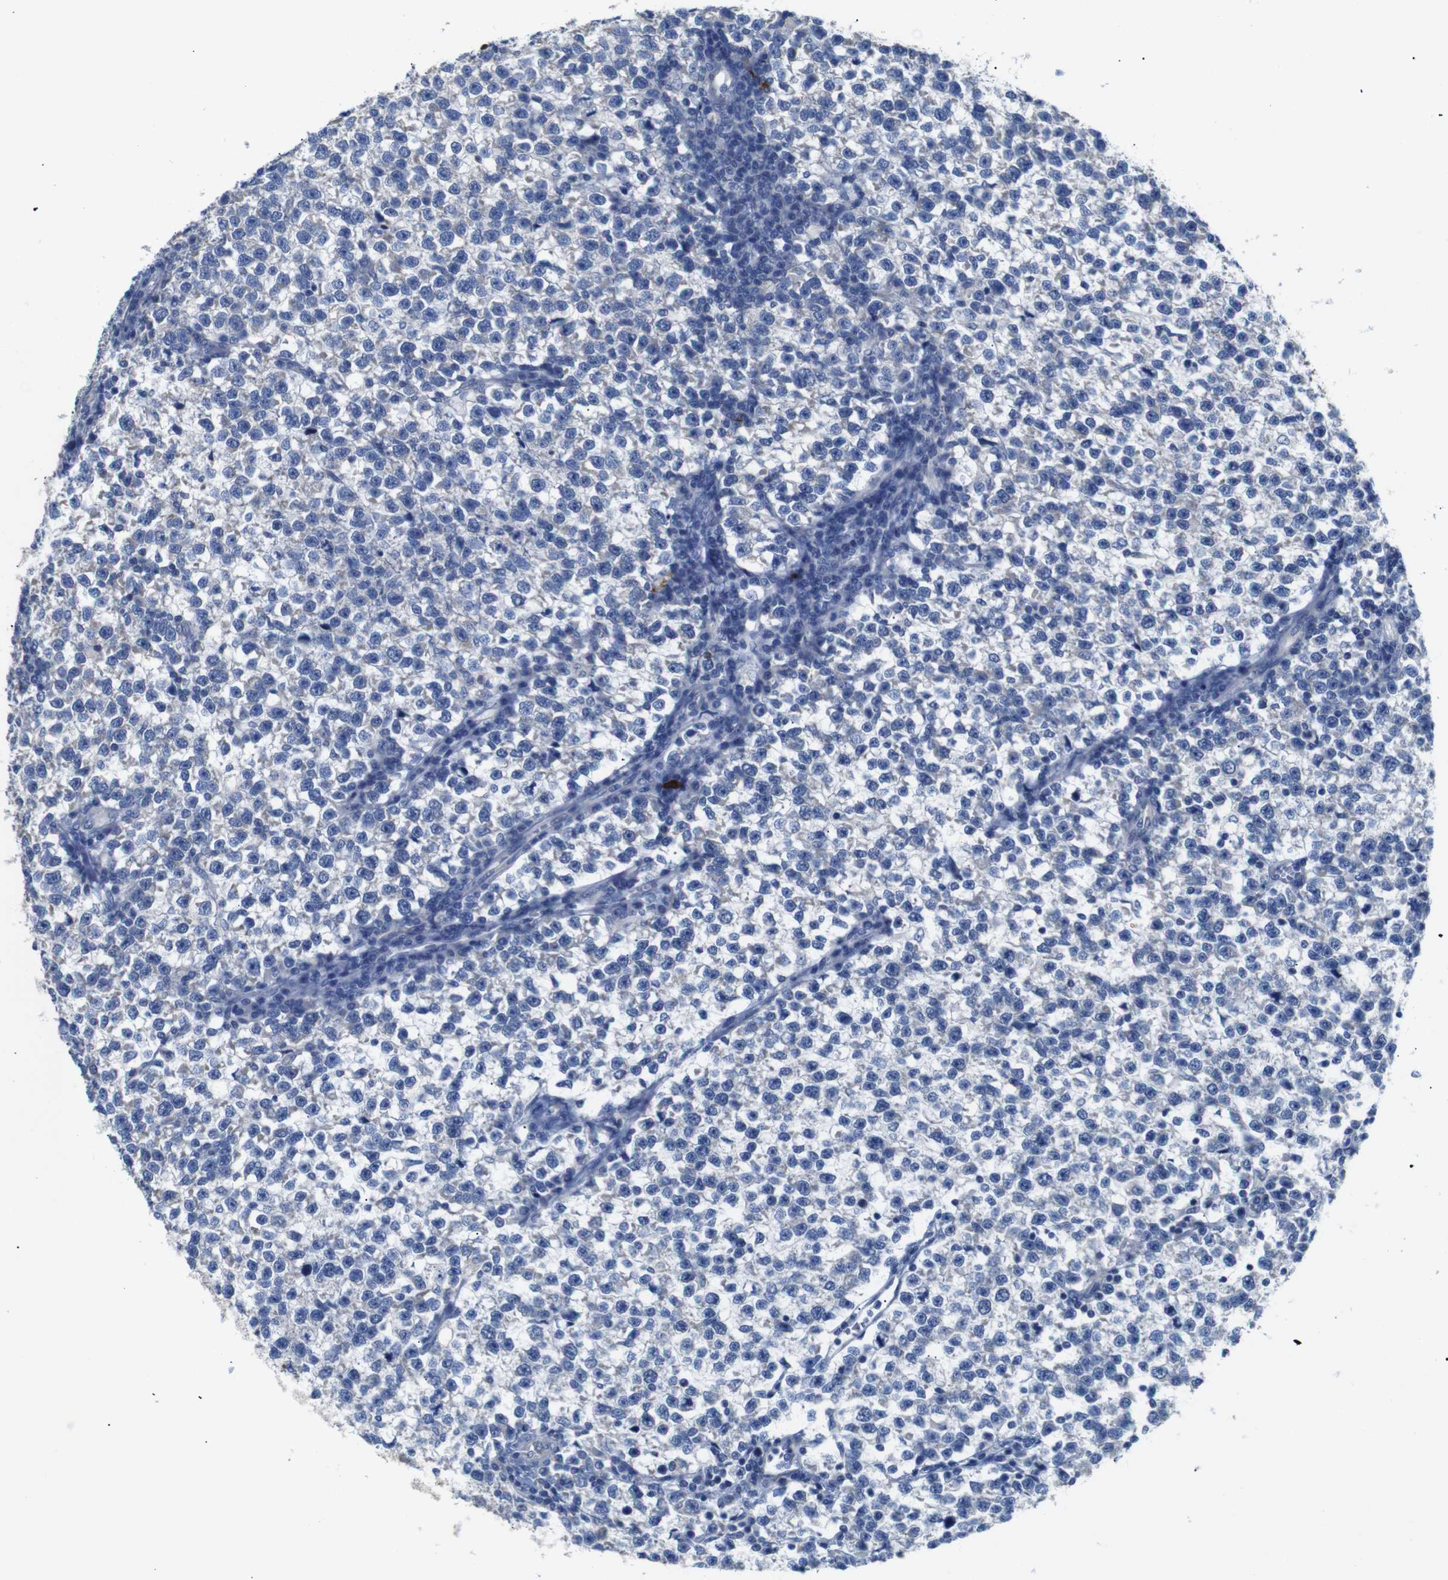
{"staining": {"intensity": "negative", "quantity": "none", "location": "none"}, "tissue": "testis cancer", "cell_type": "Tumor cells", "image_type": "cancer", "snomed": [{"axis": "morphology", "description": "Normal tissue, NOS"}, {"axis": "morphology", "description": "Seminoma, NOS"}, {"axis": "topography", "description": "Testis"}], "caption": "The photomicrograph exhibits no staining of tumor cells in testis cancer. (Brightfield microscopy of DAB (3,3'-diaminobenzidine) immunohistochemistry at high magnification).", "gene": "ALOX15", "patient": {"sex": "male", "age": 43}}